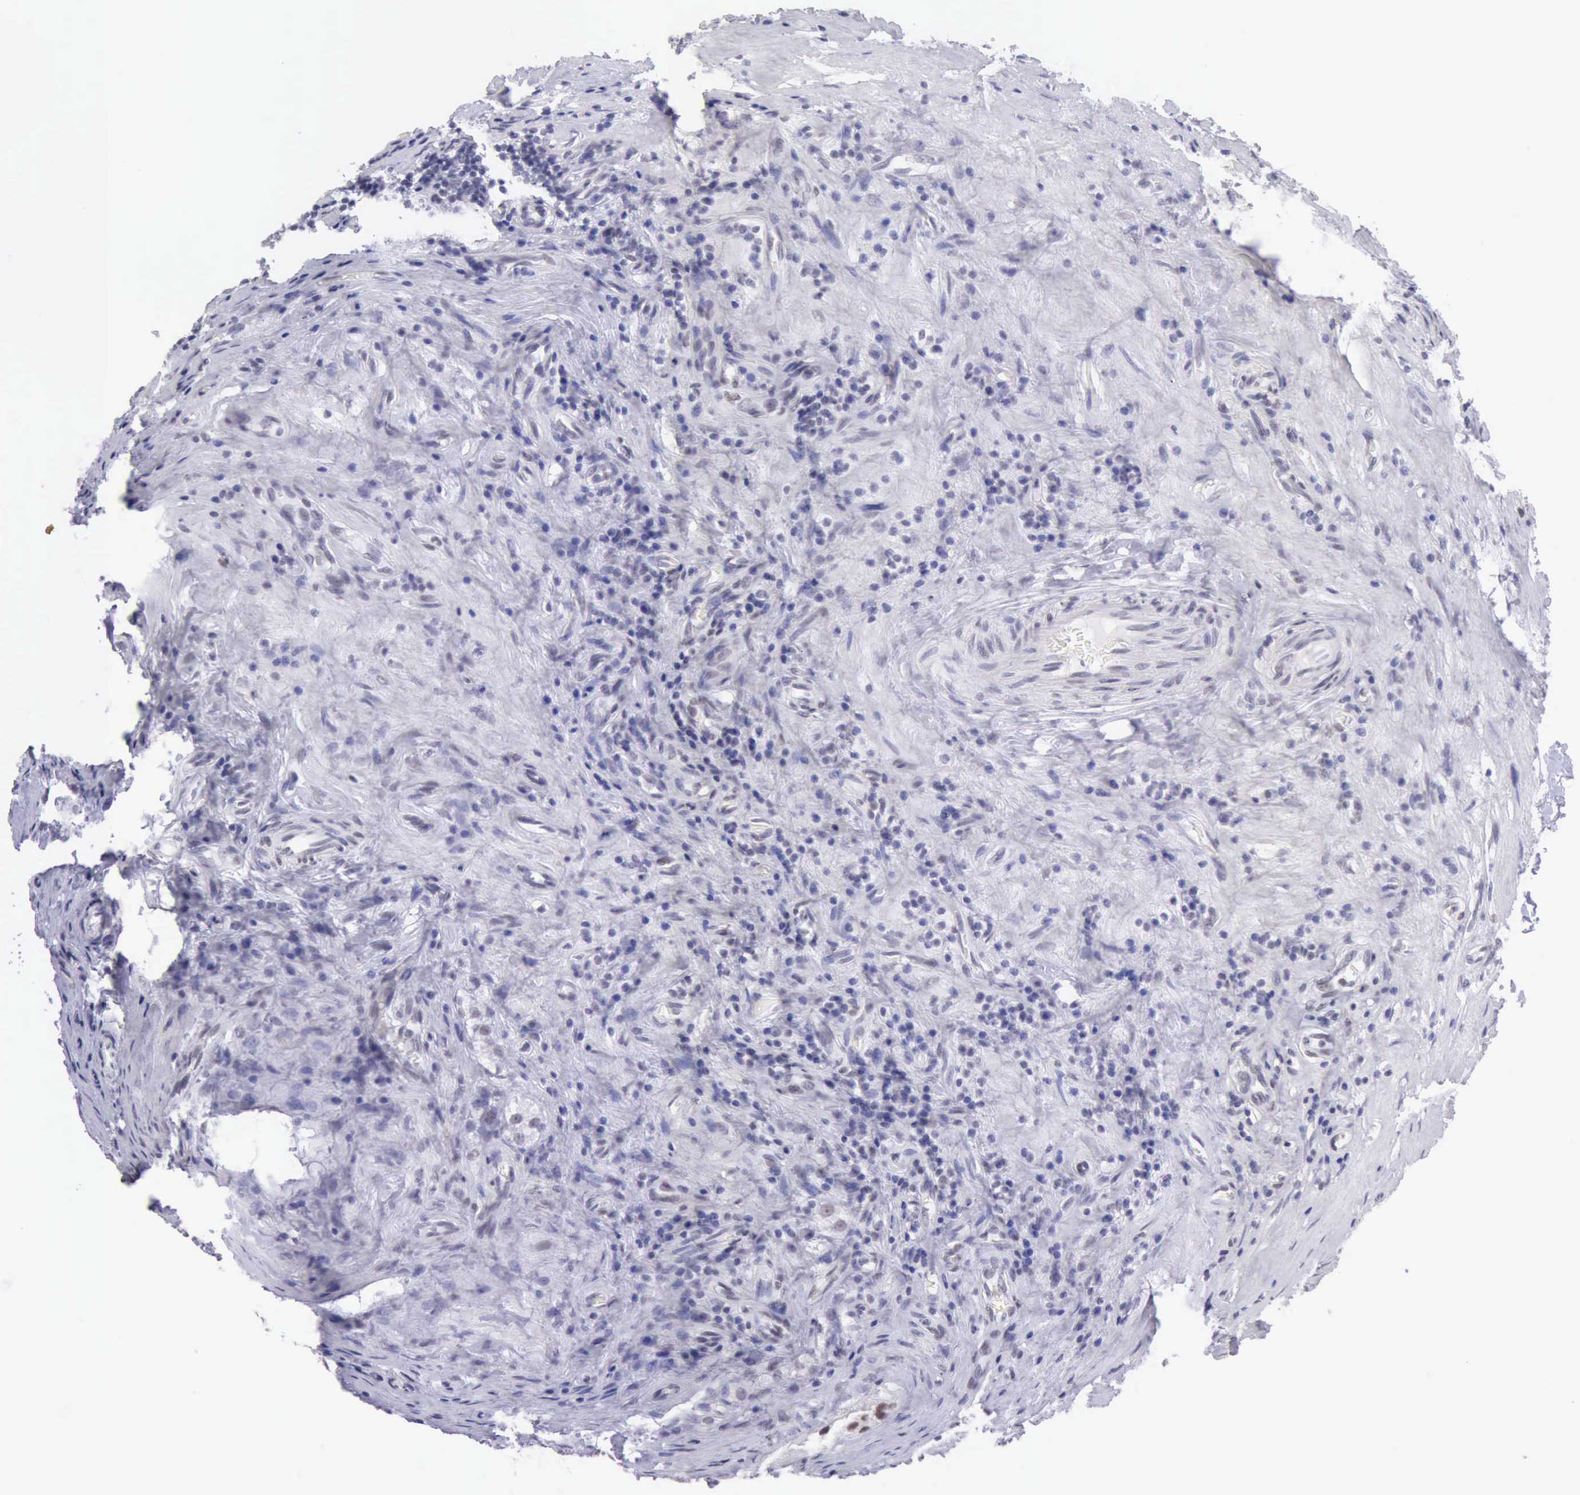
{"staining": {"intensity": "negative", "quantity": "none", "location": "none"}, "tissue": "testis cancer", "cell_type": "Tumor cells", "image_type": "cancer", "snomed": [{"axis": "morphology", "description": "Seminoma, NOS"}, {"axis": "topography", "description": "Testis"}], "caption": "A photomicrograph of seminoma (testis) stained for a protein reveals no brown staining in tumor cells.", "gene": "EP300", "patient": {"sex": "male", "age": 34}}